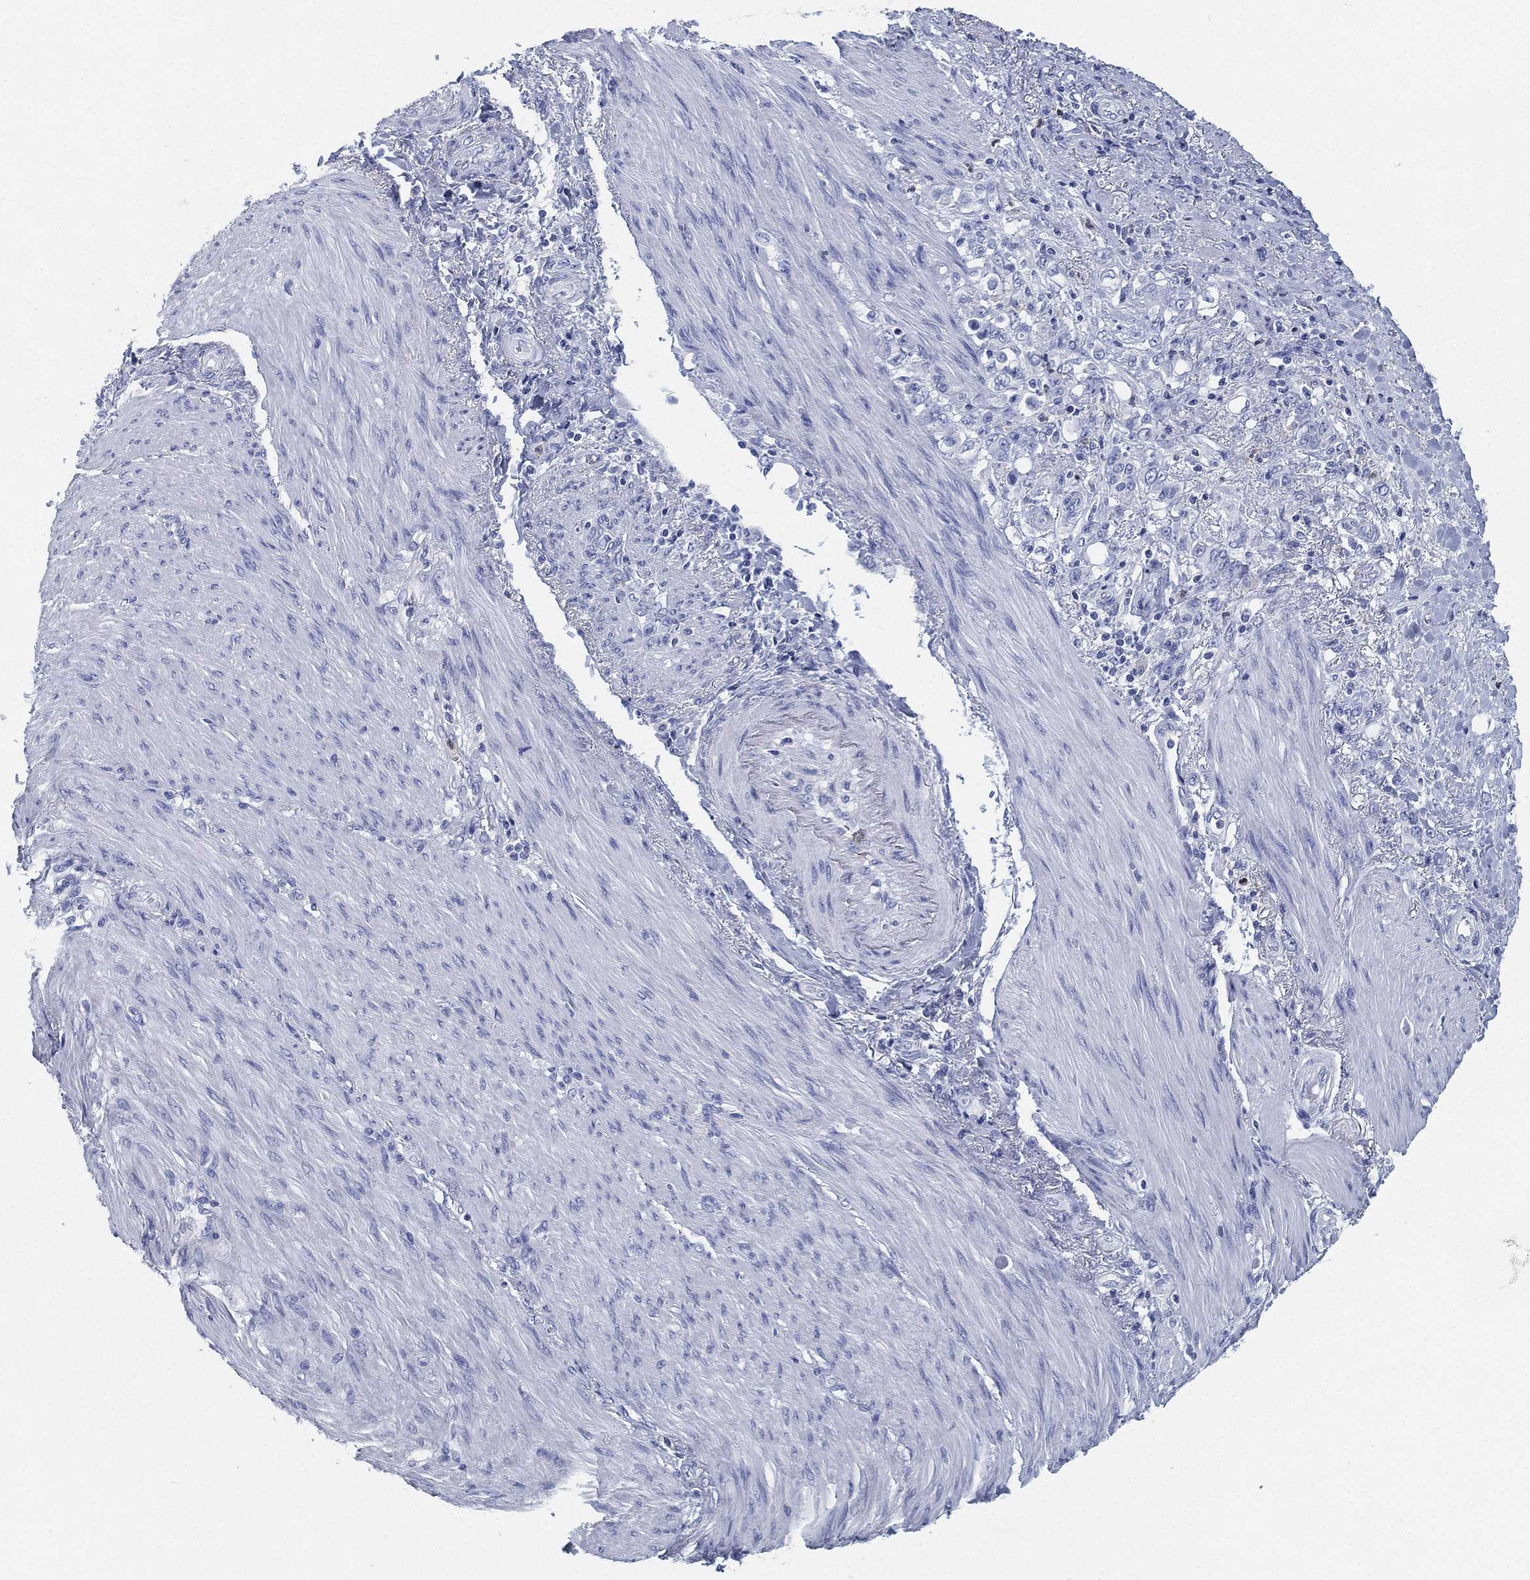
{"staining": {"intensity": "negative", "quantity": "none", "location": "none"}, "tissue": "stomach cancer", "cell_type": "Tumor cells", "image_type": "cancer", "snomed": [{"axis": "morphology", "description": "Normal tissue, NOS"}, {"axis": "morphology", "description": "Adenocarcinoma, NOS"}, {"axis": "topography", "description": "Stomach"}], "caption": "The image reveals no staining of tumor cells in adenocarcinoma (stomach). The staining is performed using DAB brown chromogen with nuclei counter-stained in using hematoxylin.", "gene": "DEFB121", "patient": {"sex": "female", "age": 79}}